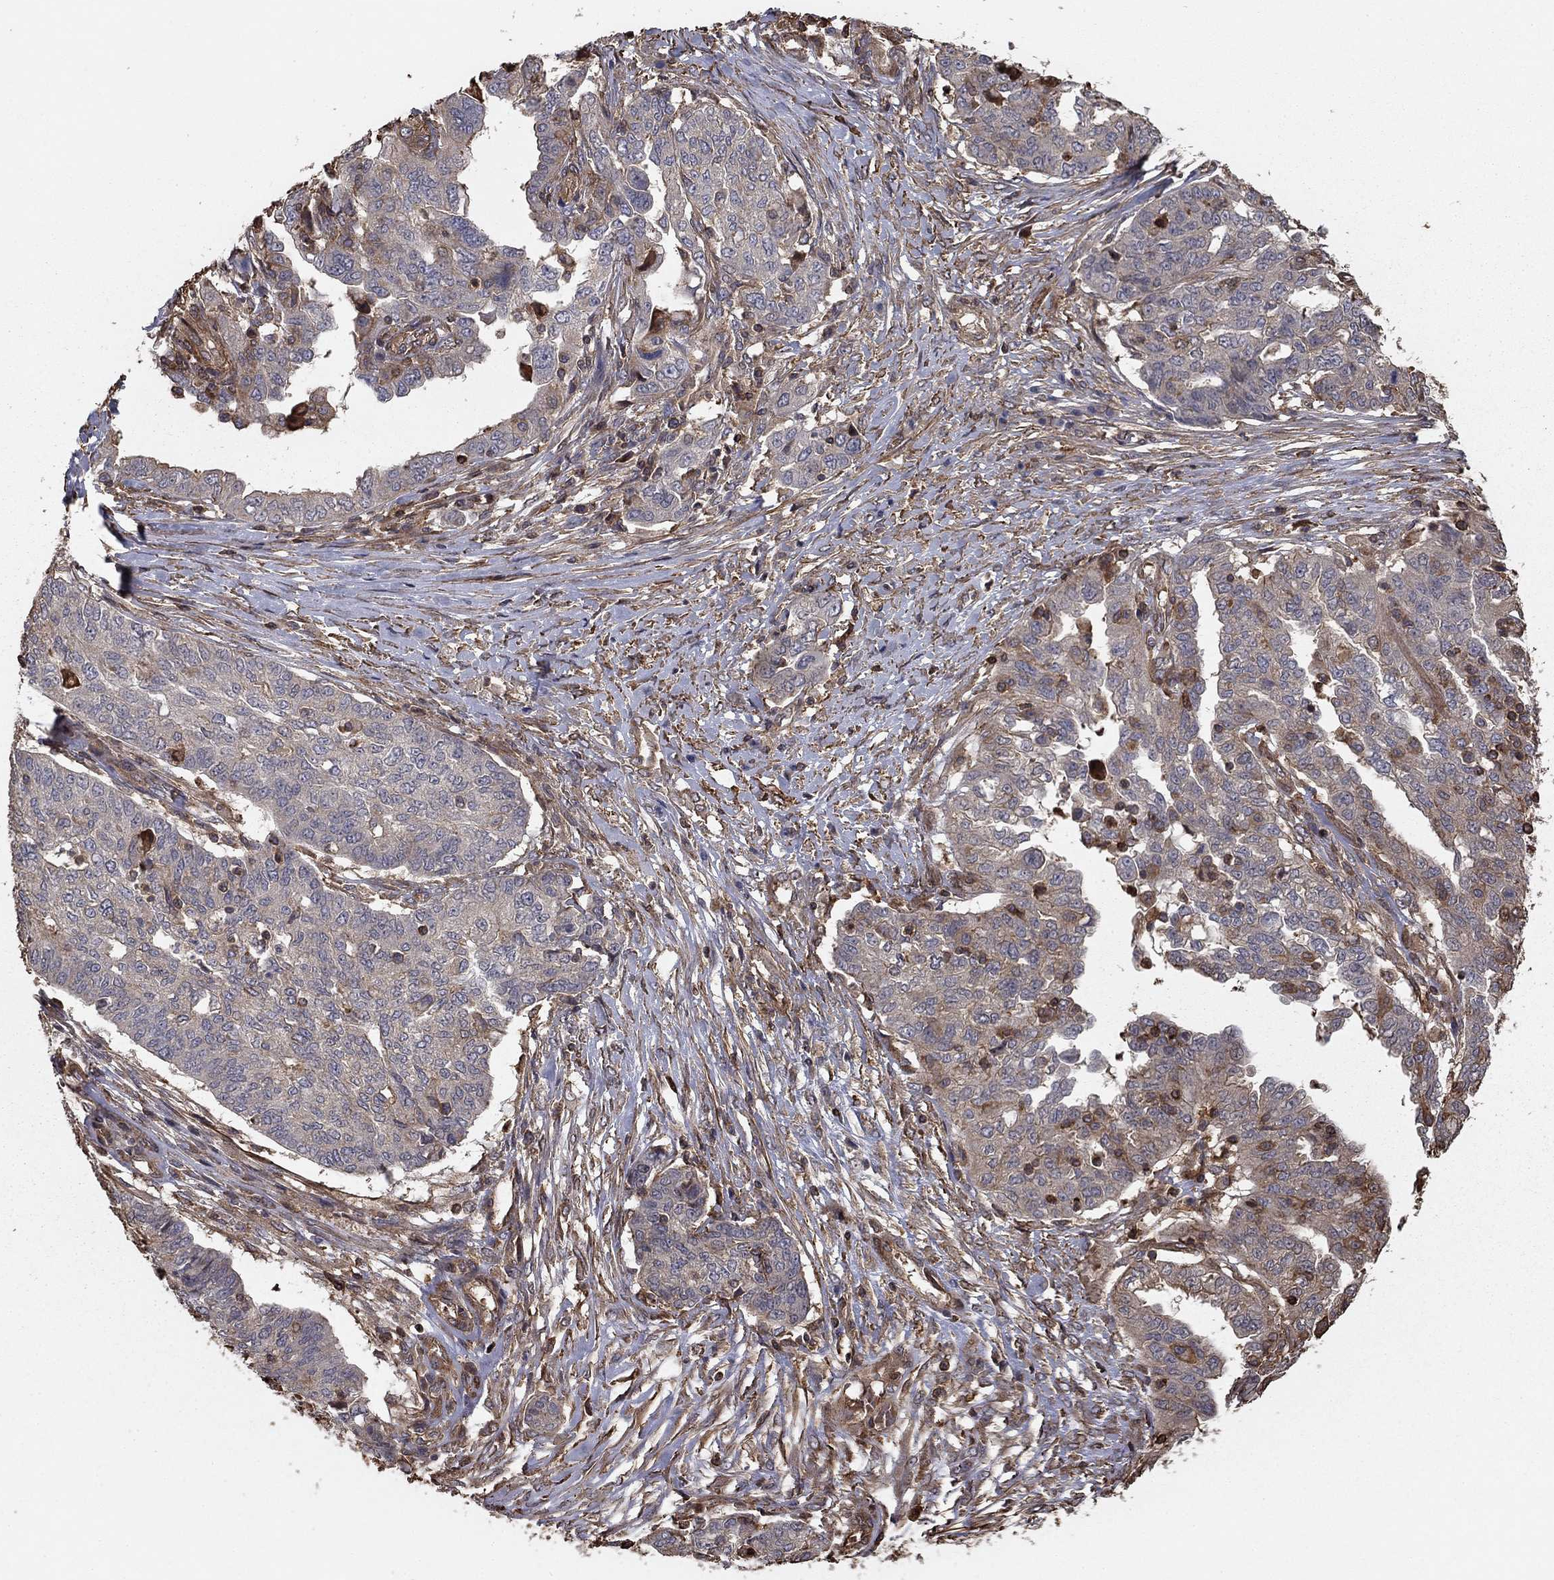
{"staining": {"intensity": "negative", "quantity": "none", "location": "none"}, "tissue": "ovarian cancer", "cell_type": "Tumor cells", "image_type": "cancer", "snomed": [{"axis": "morphology", "description": "Cystadenocarcinoma, serous, NOS"}, {"axis": "topography", "description": "Ovary"}], "caption": "The histopathology image demonstrates no staining of tumor cells in serous cystadenocarcinoma (ovarian).", "gene": "HABP4", "patient": {"sex": "female", "age": 67}}